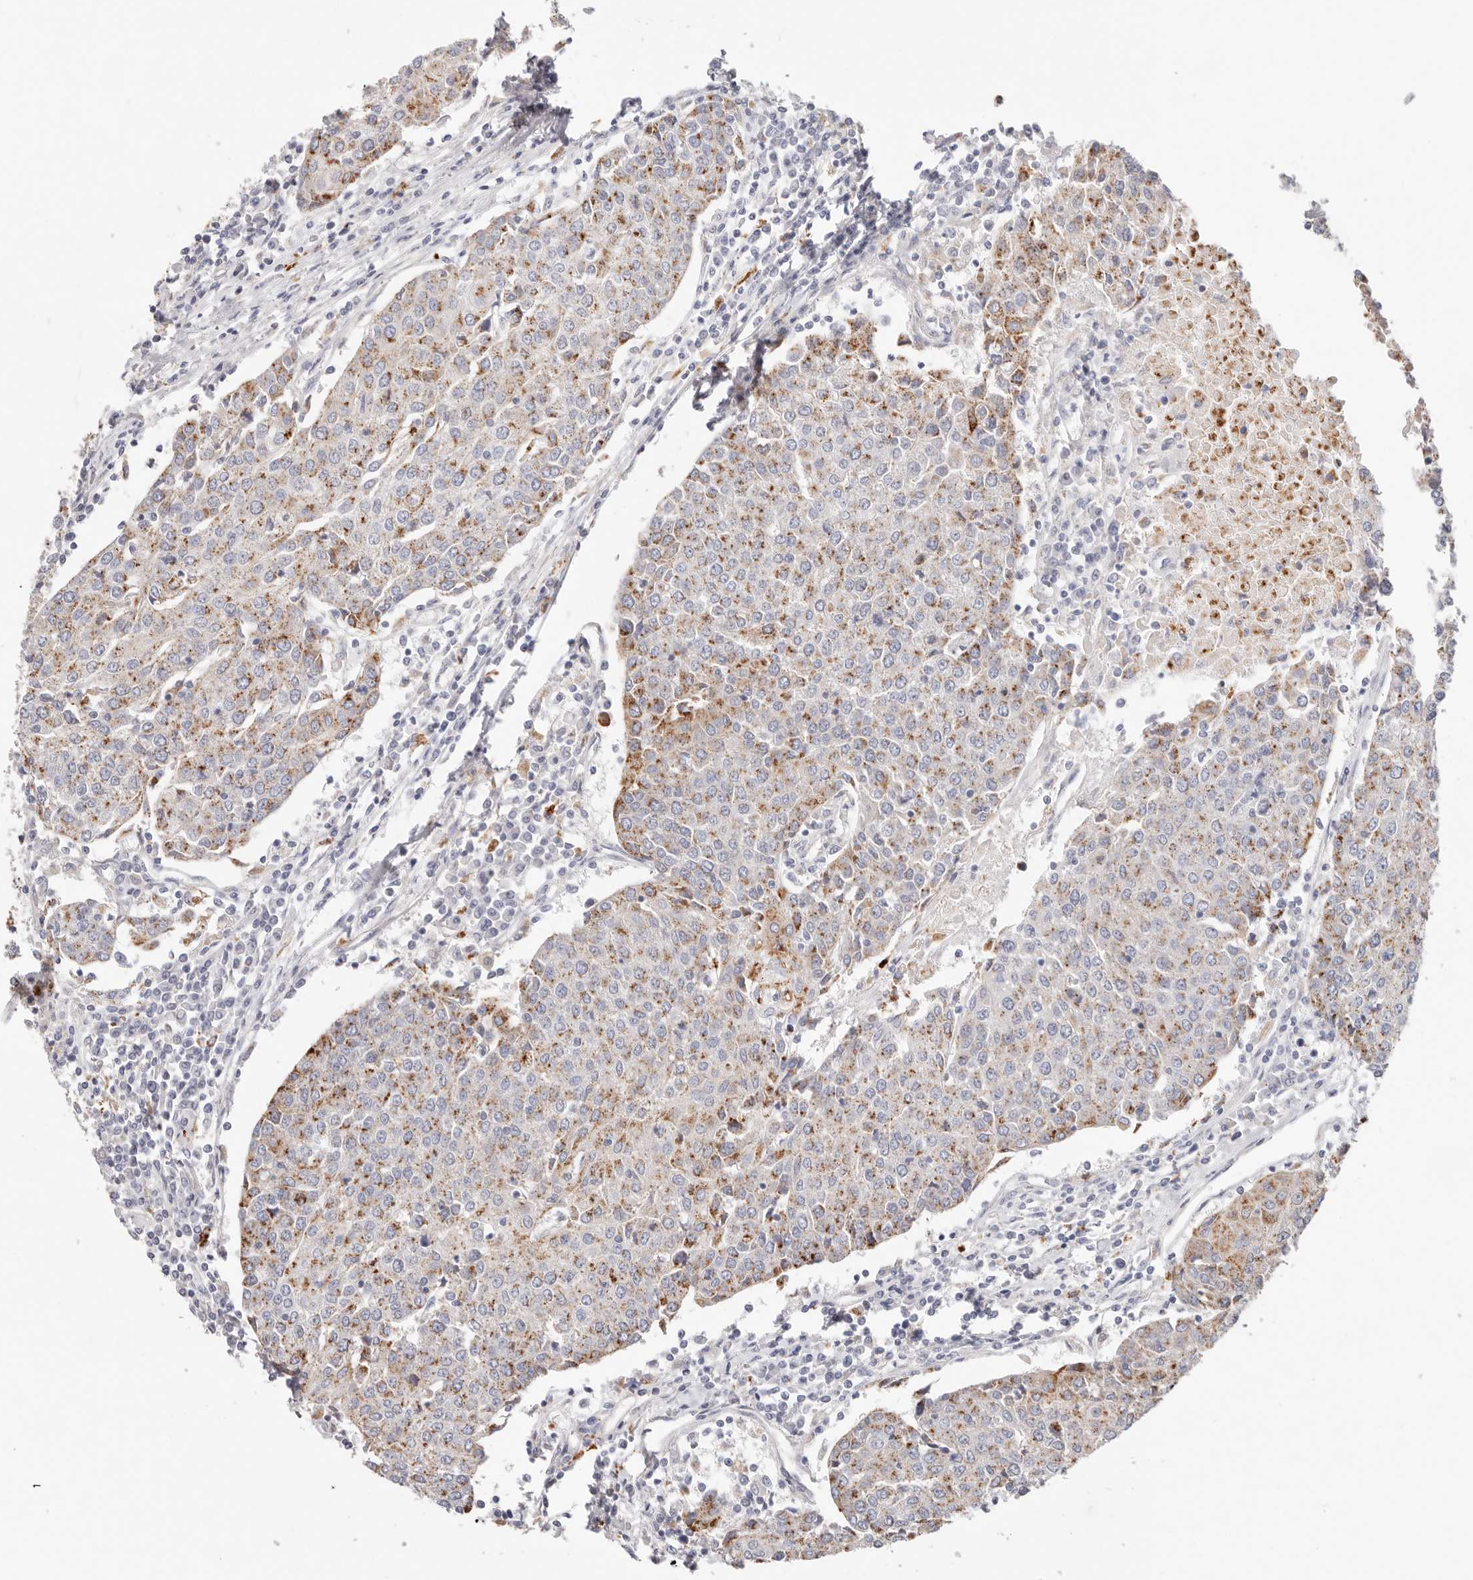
{"staining": {"intensity": "moderate", "quantity": "25%-75%", "location": "cytoplasmic/membranous"}, "tissue": "urothelial cancer", "cell_type": "Tumor cells", "image_type": "cancer", "snomed": [{"axis": "morphology", "description": "Urothelial carcinoma, High grade"}, {"axis": "topography", "description": "Urinary bladder"}], "caption": "This is an image of immunohistochemistry (IHC) staining of urothelial cancer, which shows moderate staining in the cytoplasmic/membranous of tumor cells.", "gene": "STKLD1", "patient": {"sex": "female", "age": 85}}